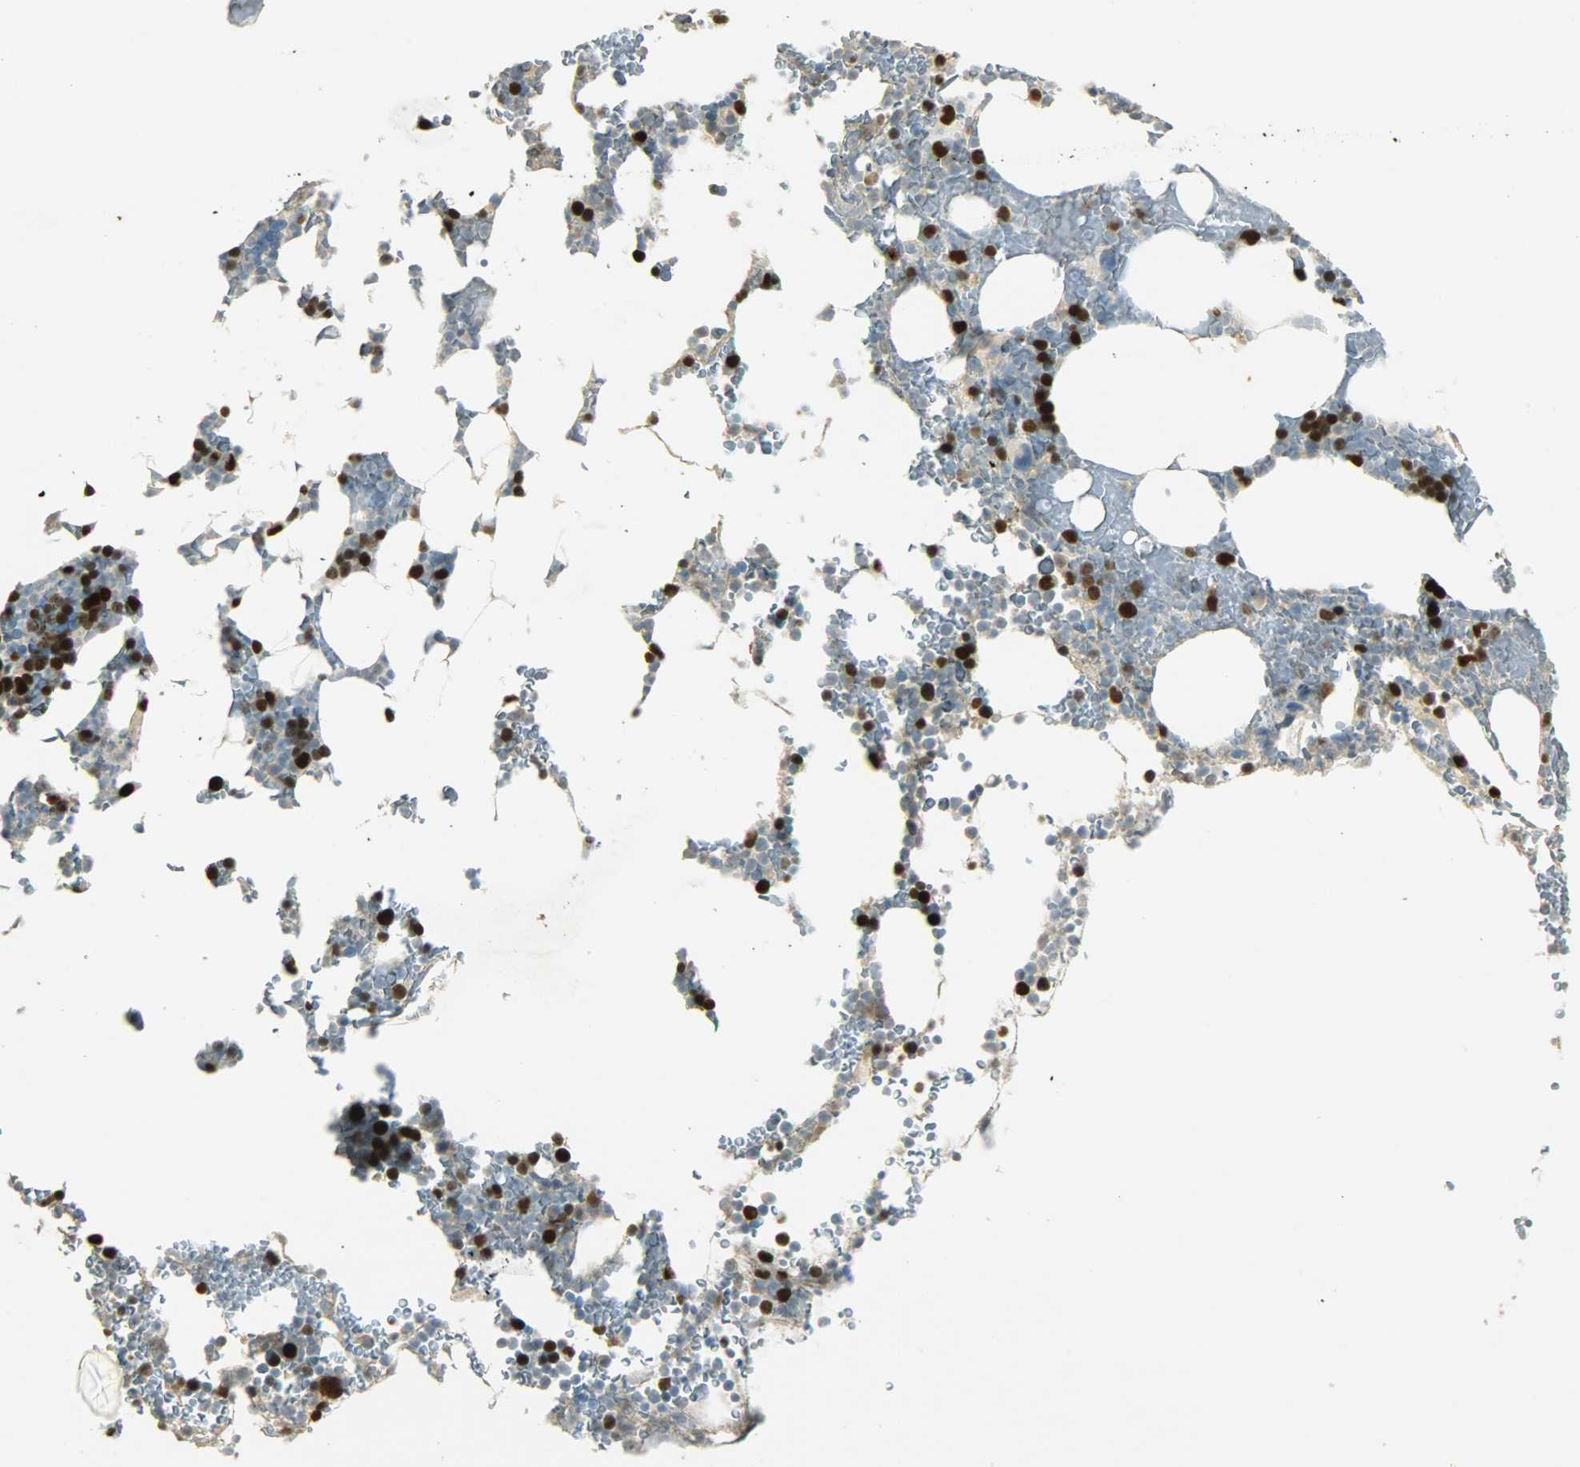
{"staining": {"intensity": "strong", "quantity": "25%-75%", "location": "nuclear"}, "tissue": "bone marrow", "cell_type": "Hematopoietic cells", "image_type": "normal", "snomed": [{"axis": "morphology", "description": "Normal tissue, NOS"}, {"axis": "topography", "description": "Bone marrow"}], "caption": "Bone marrow stained with DAB (3,3'-diaminobenzidine) IHC exhibits high levels of strong nuclear staining in approximately 25%-75% of hematopoietic cells.", "gene": "TPX2", "patient": {"sex": "female", "age": 66}}